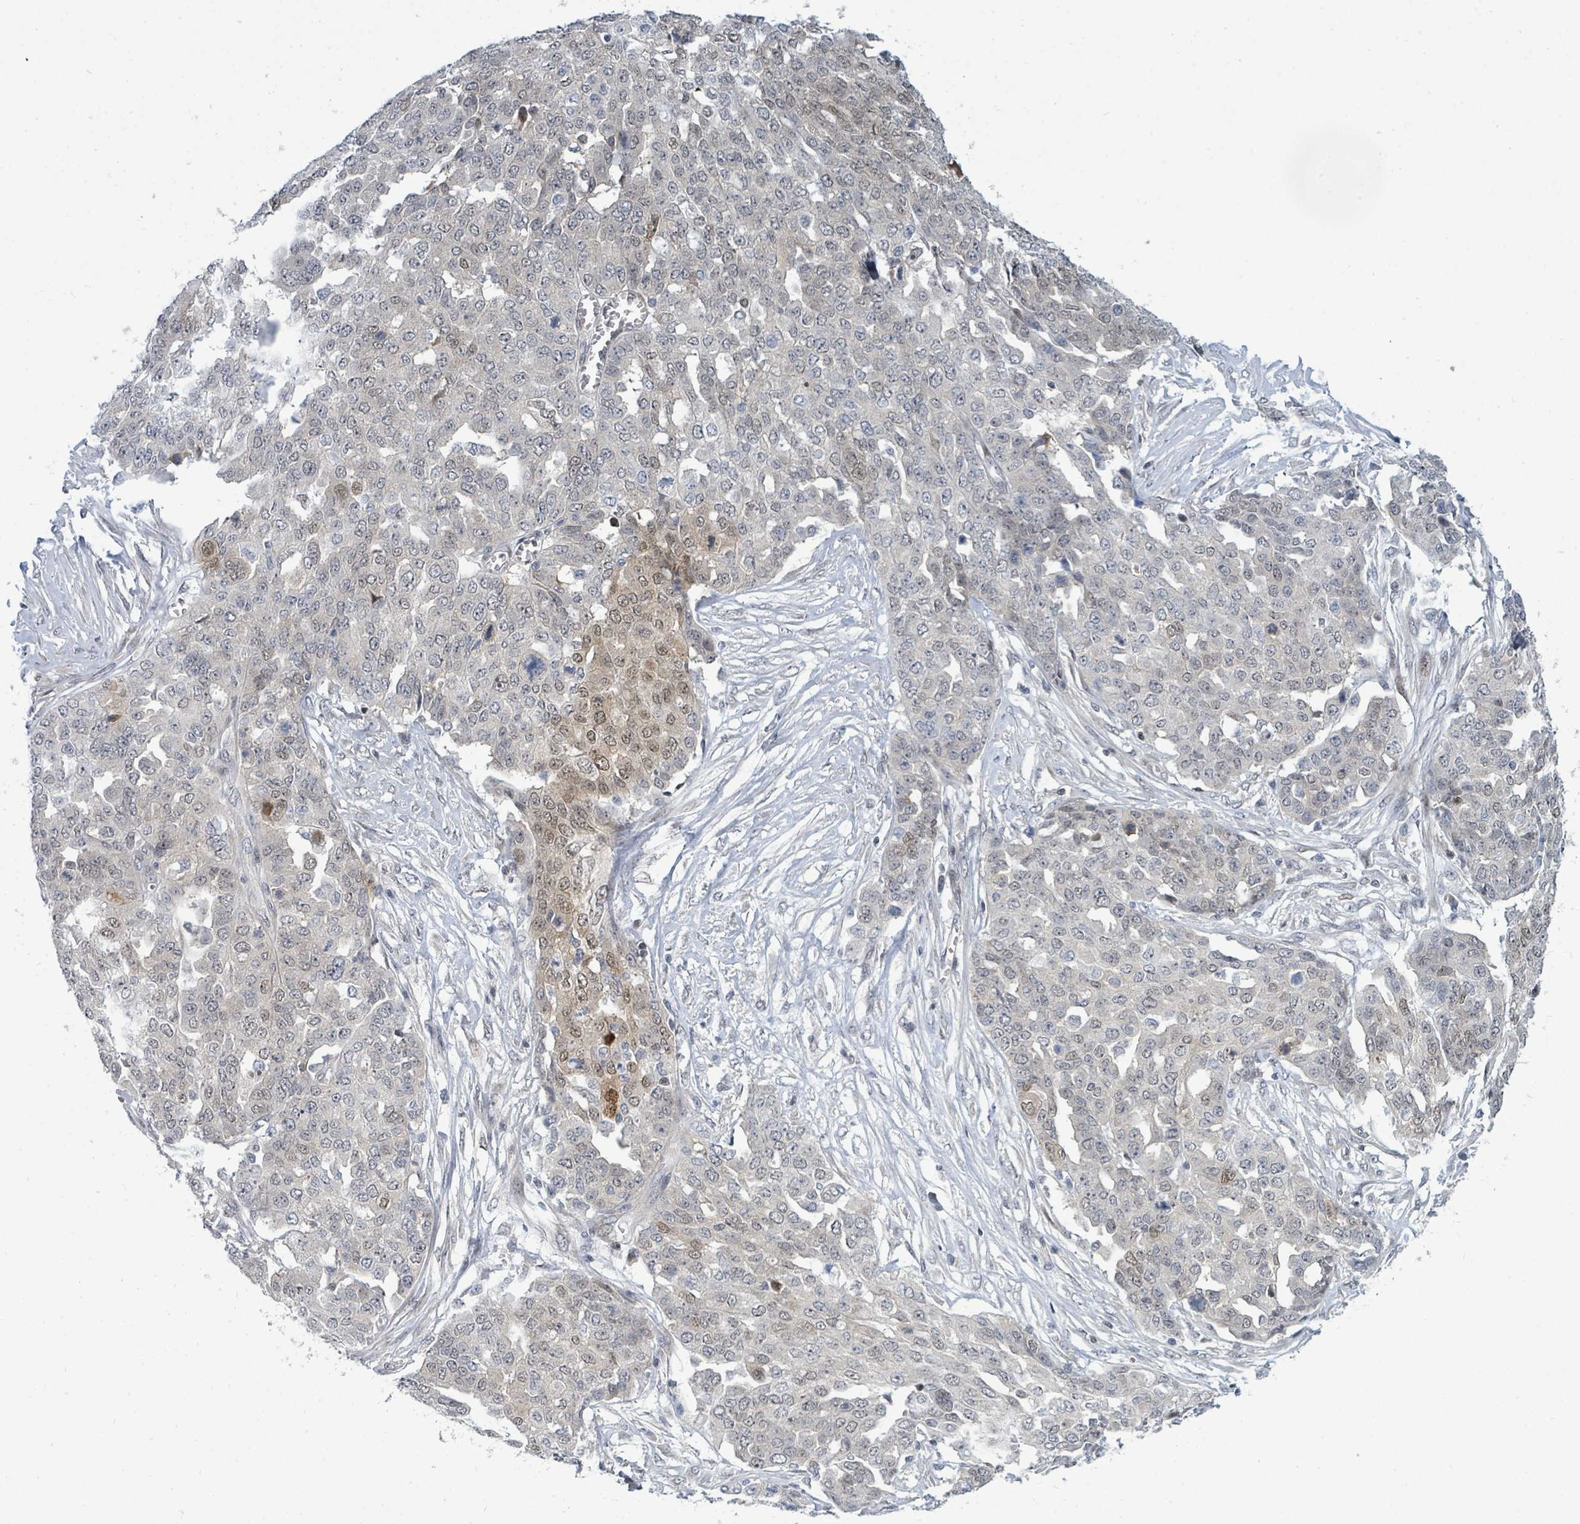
{"staining": {"intensity": "moderate", "quantity": "<25%", "location": "nuclear"}, "tissue": "ovarian cancer", "cell_type": "Tumor cells", "image_type": "cancer", "snomed": [{"axis": "morphology", "description": "Cystadenocarcinoma, serous, NOS"}, {"axis": "topography", "description": "Soft tissue"}, {"axis": "topography", "description": "Ovary"}], "caption": "Human serous cystadenocarcinoma (ovarian) stained with a brown dye exhibits moderate nuclear positive expression in about <25% of tumor cells.", "gene": "SUMO4", "patient": {"sex": "female", "age": 57}}